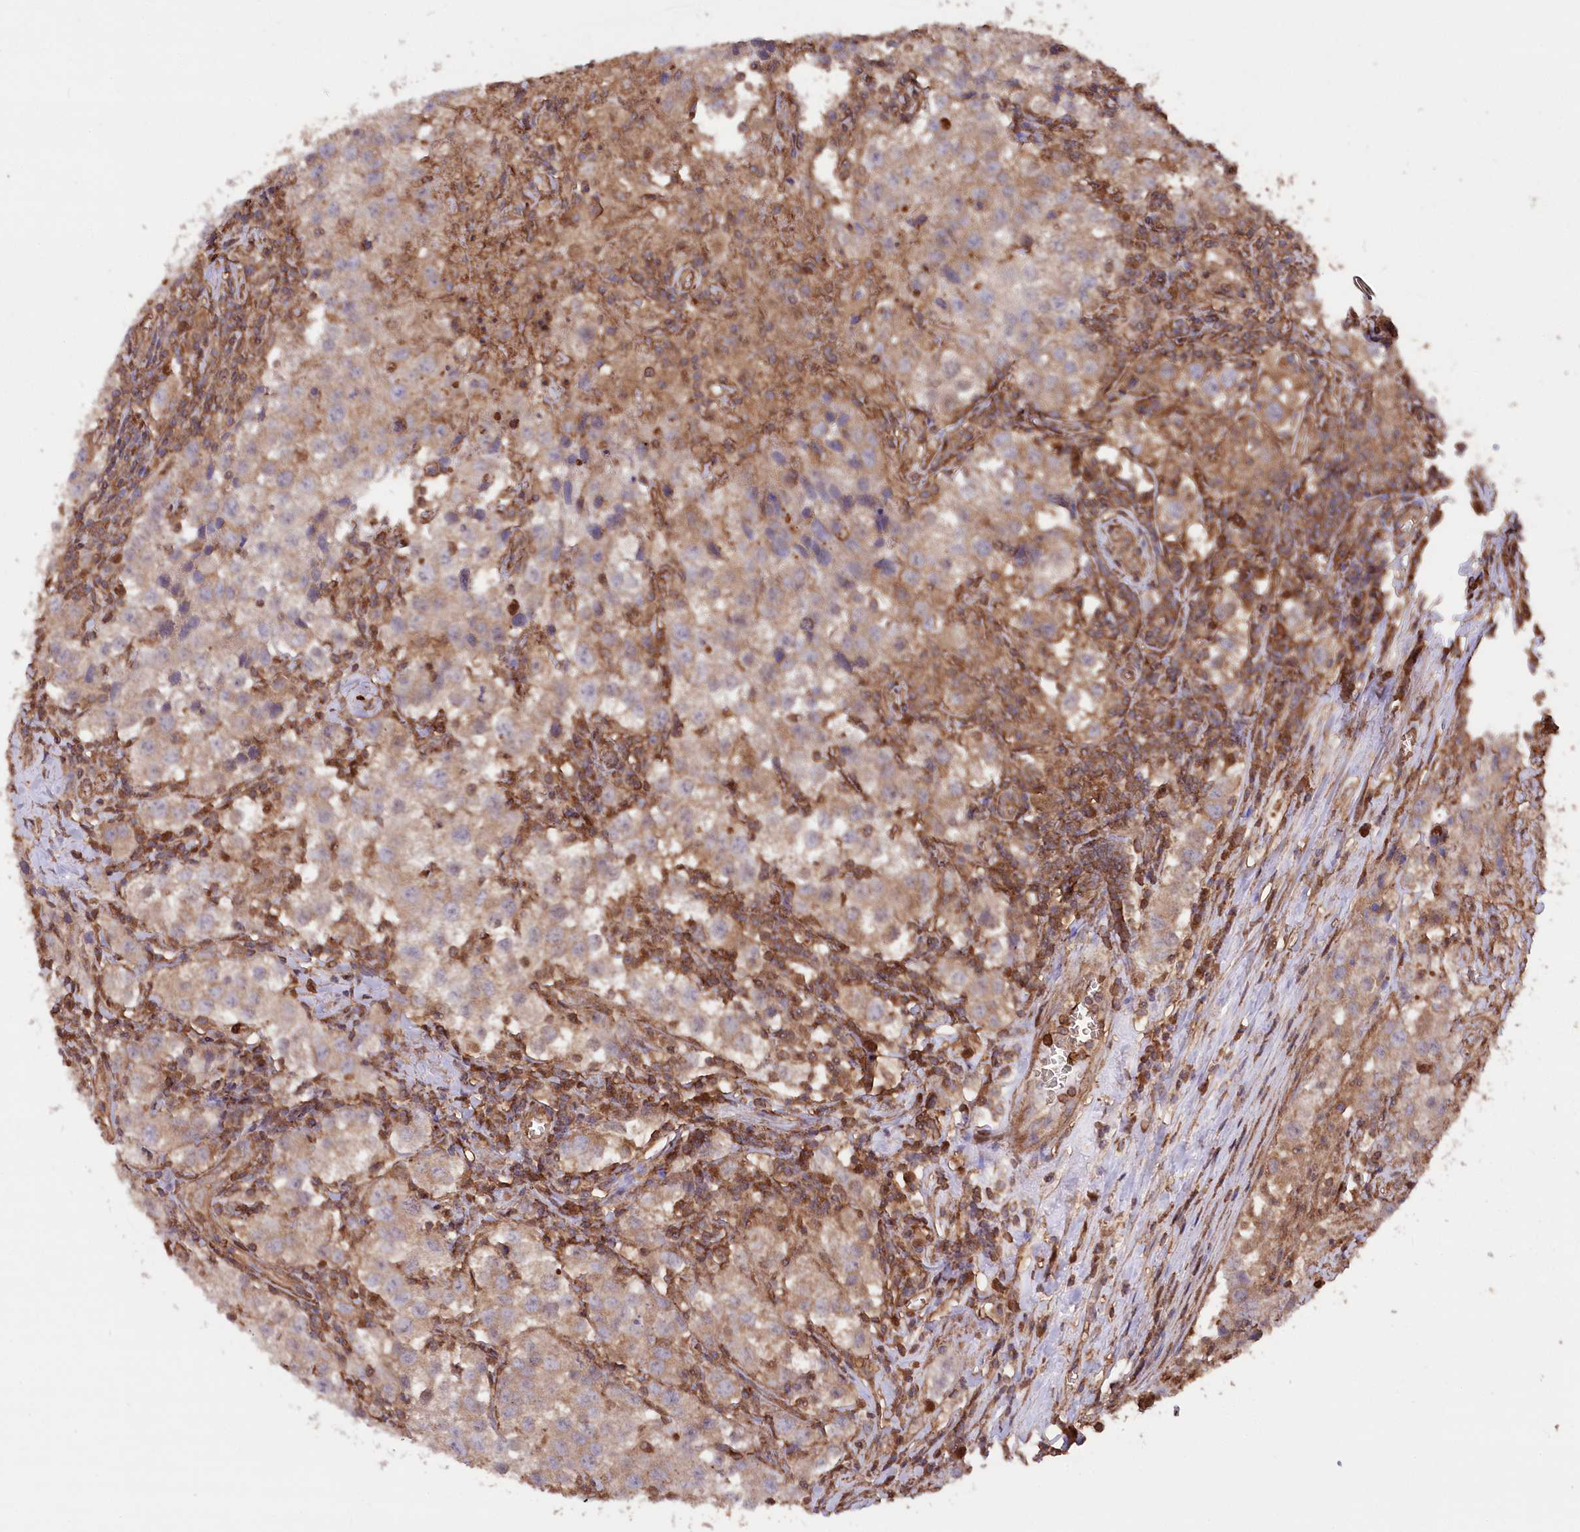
{"staining": {"intensity": "moderate", "quantity": ">75%", "location": "cytoplasmic/membranous"}, "tissue": "testis cancer", "cell_type": "Tumor cells", "image_type": "cancer", "snomed": [{"axis": "morphology", "description": "Seminoma, NOS"}, {"axis": "morphology", "description": "Carcinoma, Embryonal, NOS"}, {"axis": "topography", "description": "Testis"}], "caption": "Tumor cells show moderate cytoplasmic/membranous staining in about >75% of cells in testis cancer. (DAB (3,3'-diaminobenzidine) IHC with brightfield microscopy, high magnification).", "gene": "LSG1", "patient": {"sex": "male", "age": 43}}